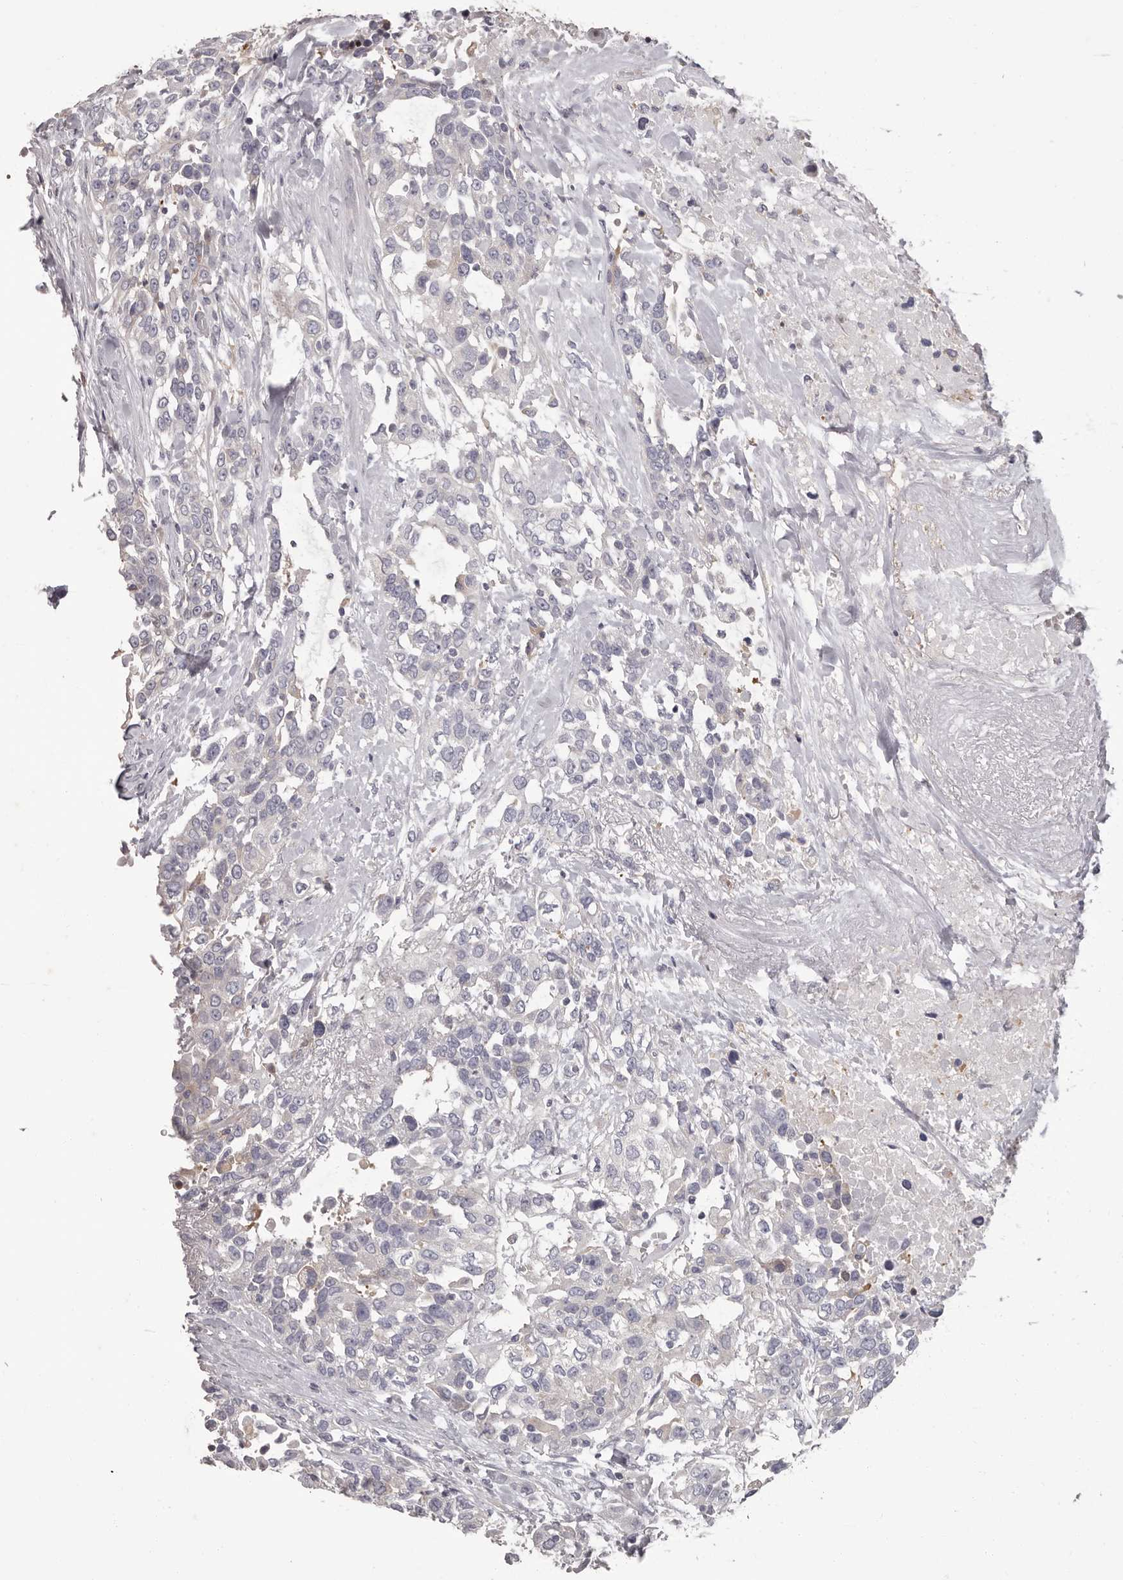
{"staining": {"intensity": "negative", "quantity": "none", "location": "none"}, "tissue": "urothelial cancer", "cell_type": "Tumor cells", "image_type": "cancer", "snomed": [{"axis": "morphology", "description": "Urothelial carcinoma, High grade"}, {"axis": "topography", "description": "Urinary bladder"}], "caption": "Tumor cells show no significant staining in urothelial carcinoma (high-grade).", "gene": "APEH", "patient": {"sex": "female", "age": 80}}